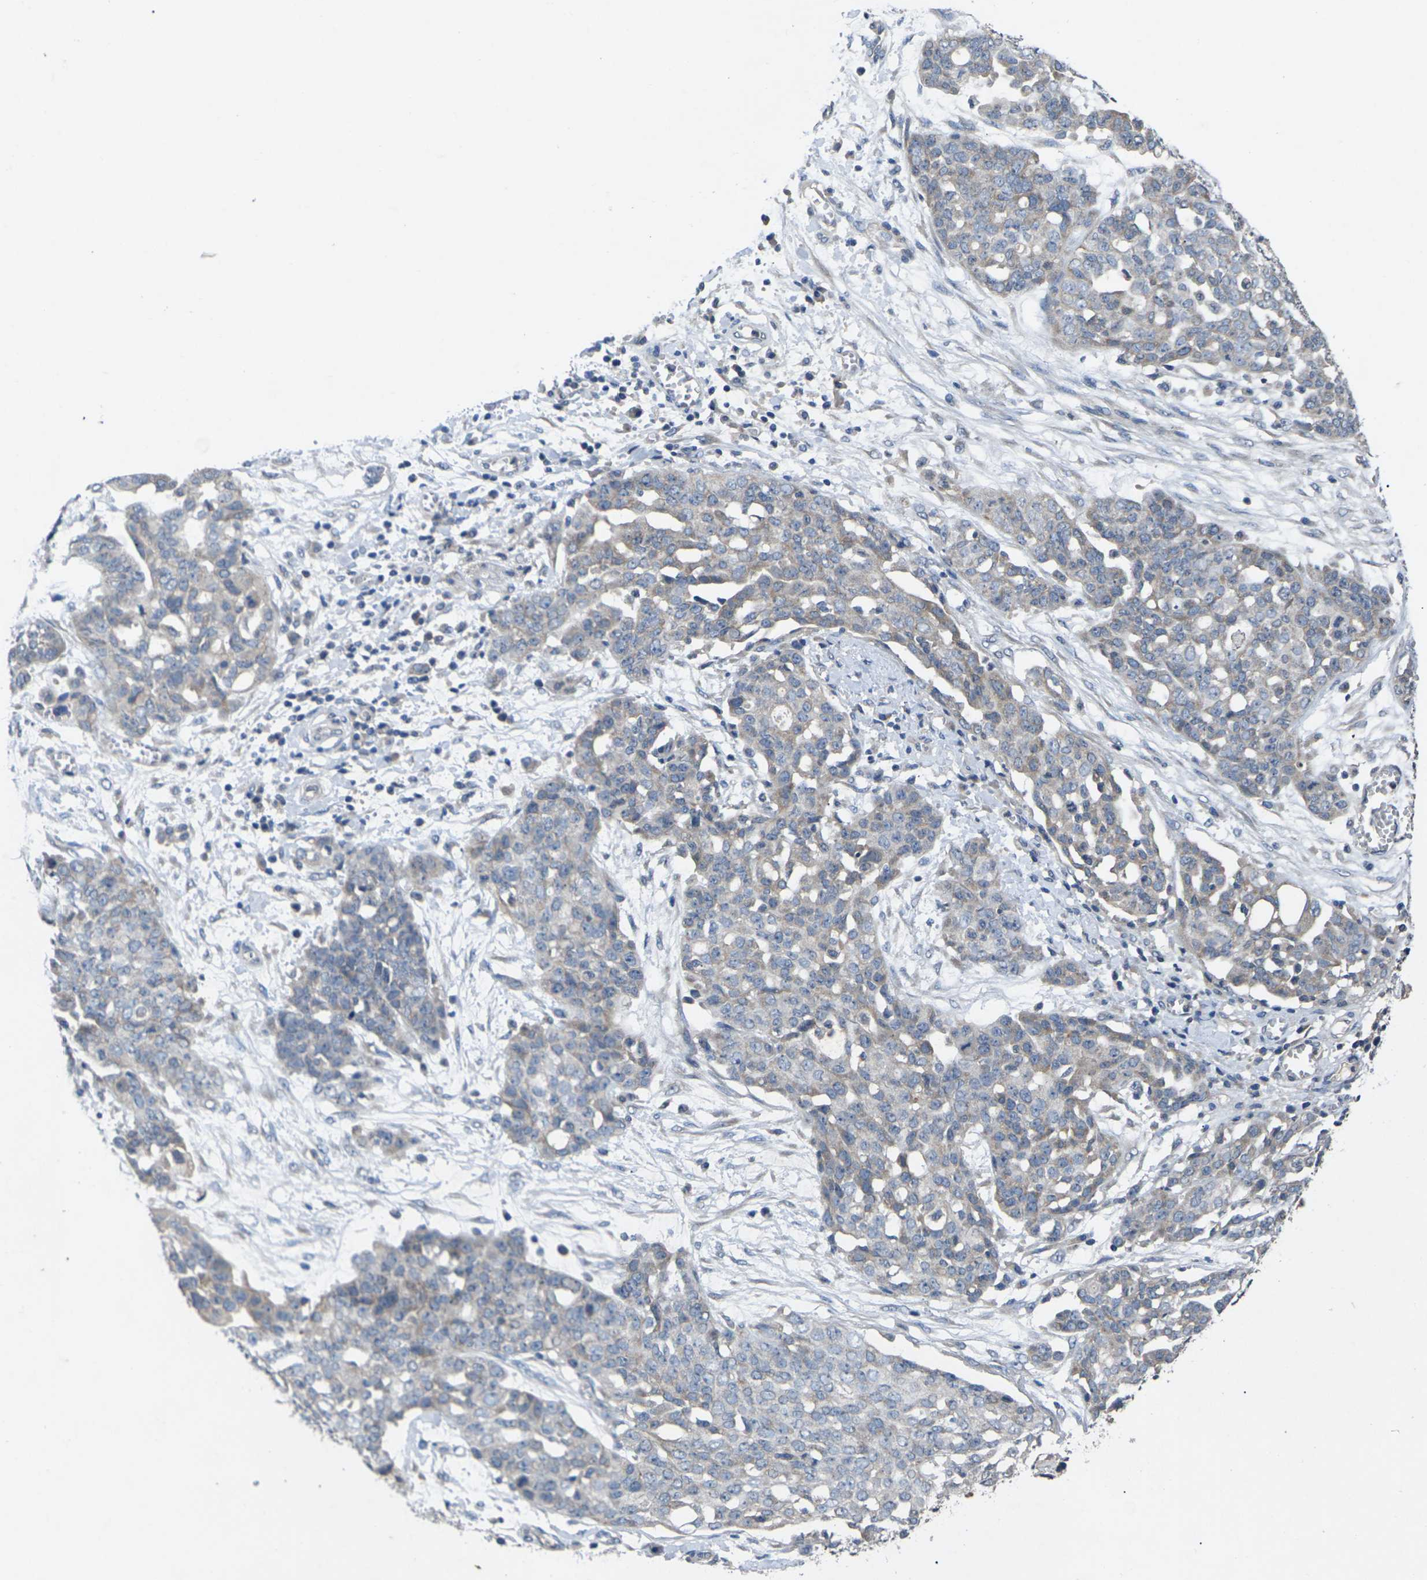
{"staining": {"intensity": "weak", "quantity": "<25%", "location": "cytoplasmic/membranous"}, "tissue": "ovarian cancer", "cell_type": "Tumor cells", "image_type": "cancer", "snomed": [{"axis": "morphology", "description": "Cystadenocarcinoma, serous, NOS"}, {"axis": "topography", "description": "Soft tissue"}, {"axis": "topography", "description": "Ovary"}], "caption": "Human ovarian cancer (serous cystadenocarcinoma) stained for a protein using immunohistochemistry exhibits no staining in tumor cells.", "gene": "SLC2A2", "patient": {"sex": "female", "age": 57}}